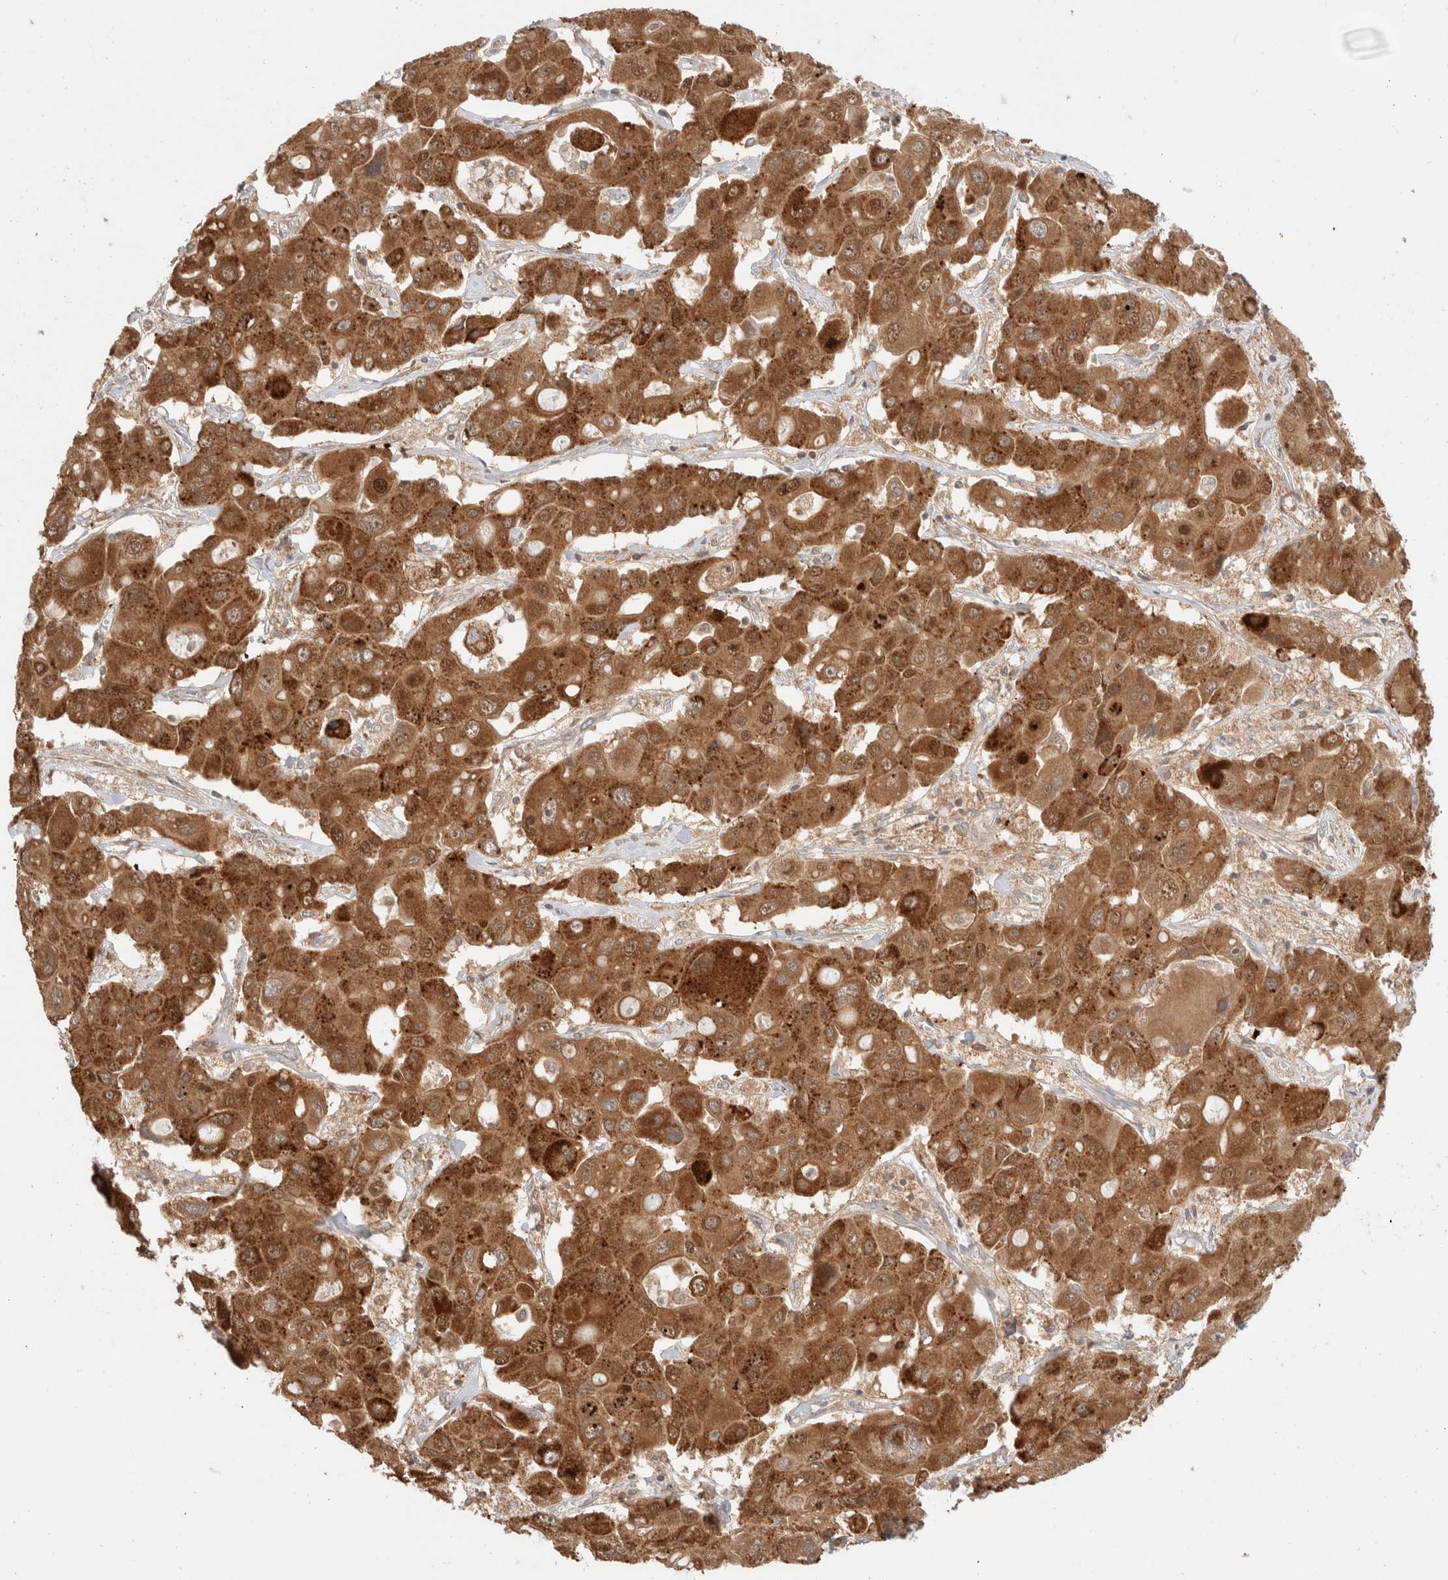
{"staining": {"intensity": "moderate", "quantity": ">75%", "location": "cytoplasmic/membranous,nuclear"}, "tissue": "liver cancer", "cell_type": "Tumor cells", "image_type": "cancer", "snomed": [{"axis": "morphology", "description": "Cholangiocarcinoma"}, {"axis": "topography", "description": "Liver"}], "caption": "A histopathology image showing moderate cytoplasmic/membranous and nuclear expression in about >75% of tumor cells in liver cancer, as visualized by brown immunohistochemical staining.", "gene": "XKR4", "patient": {"sex": "male", "age": 67}}